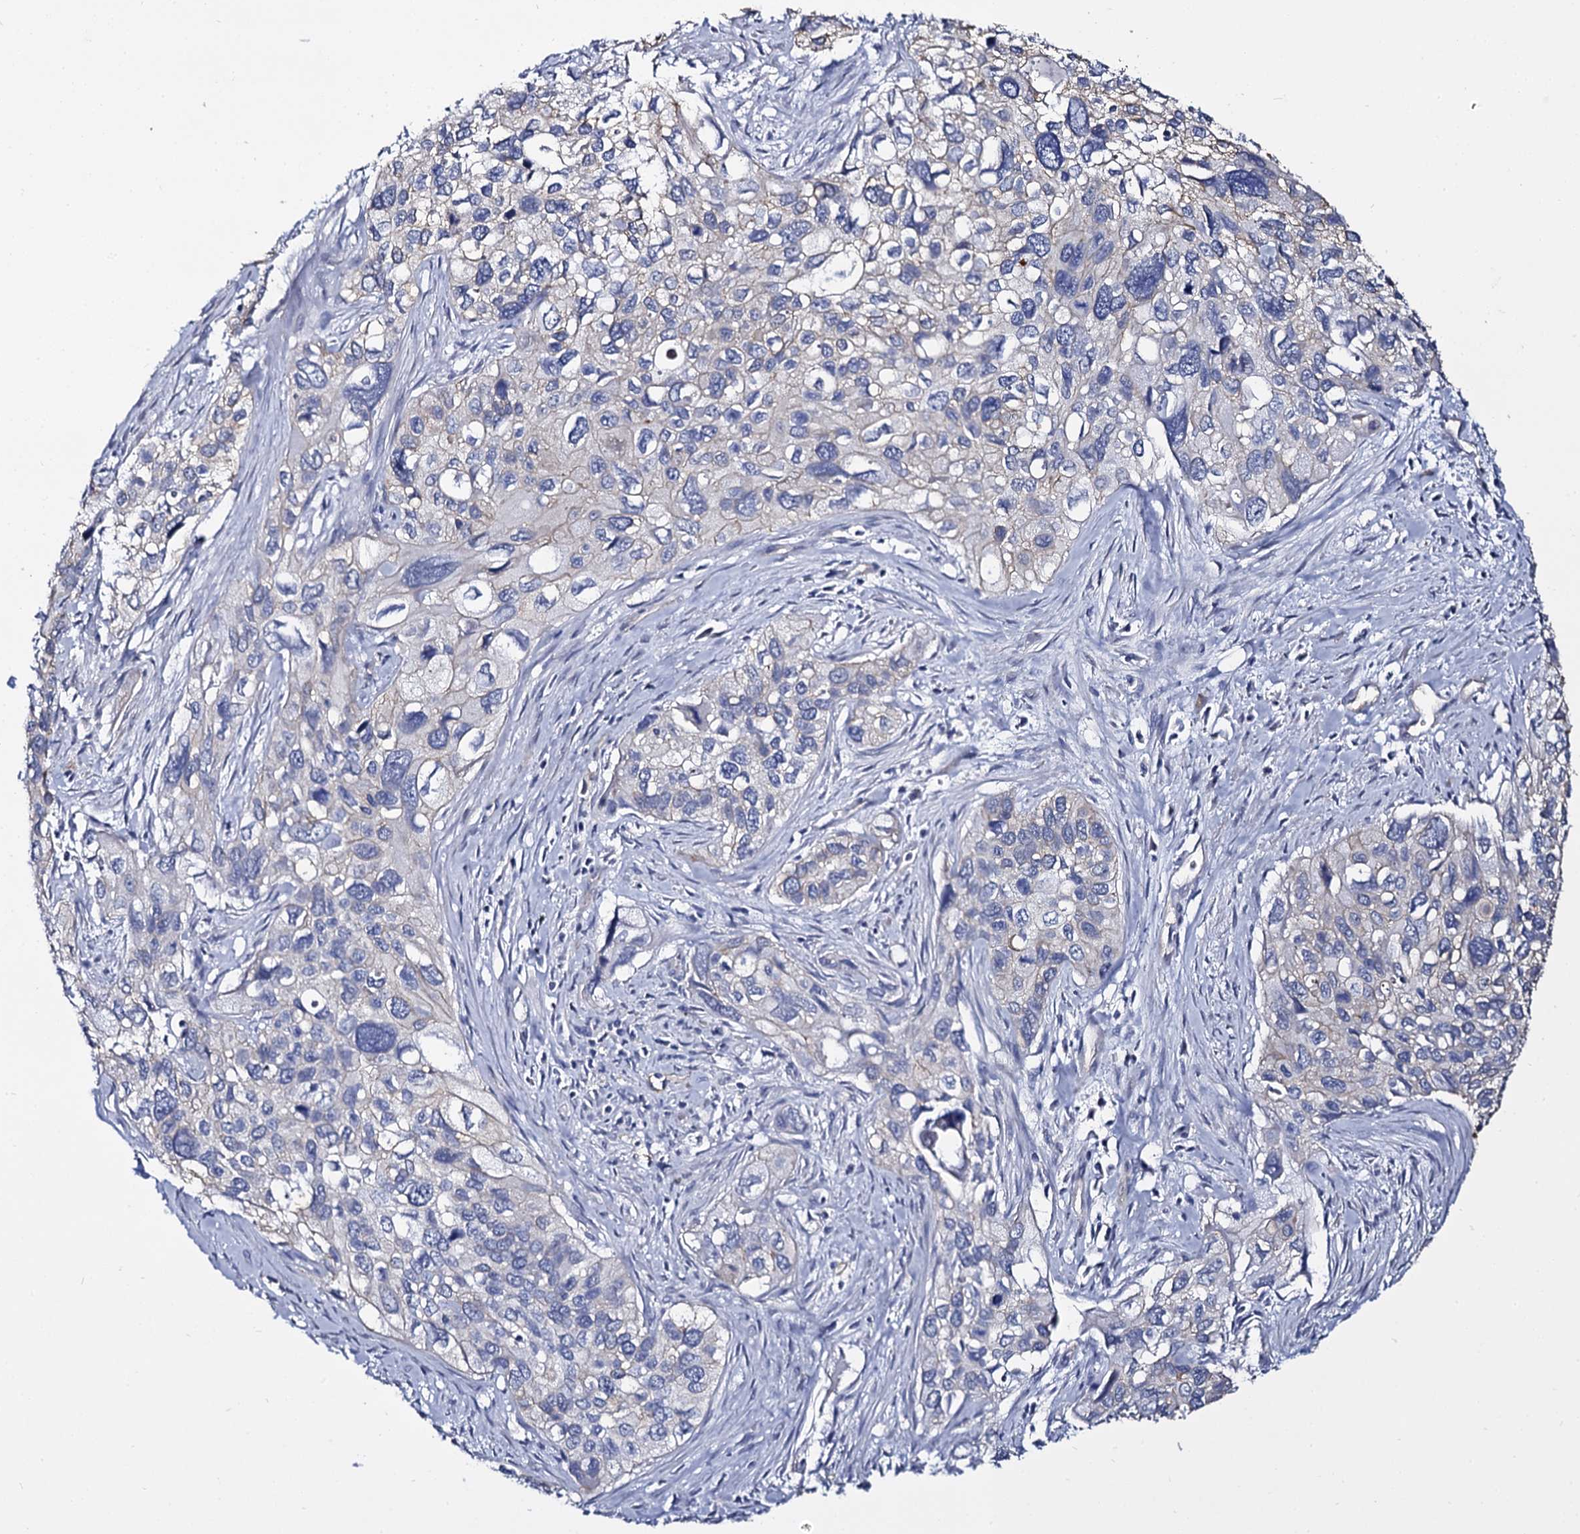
{"staining": {"intensity": "negative", "quantity": "none", "location": "none"}, "tissue": "cervical cancer", "cell_type": "Tumor cells", "image_type": "cancer", "snomed": [{"axis": "morphology", "description": "Squamous cell carcinoma, NOS"}, {"axis": "topography", "description": "Cervix"}], "caption": "Tumor cells show no significant staining in cervical squamous cell carcinoma.", "gene": "CBFB", "patient": {"sex": "female", "age": 55}}